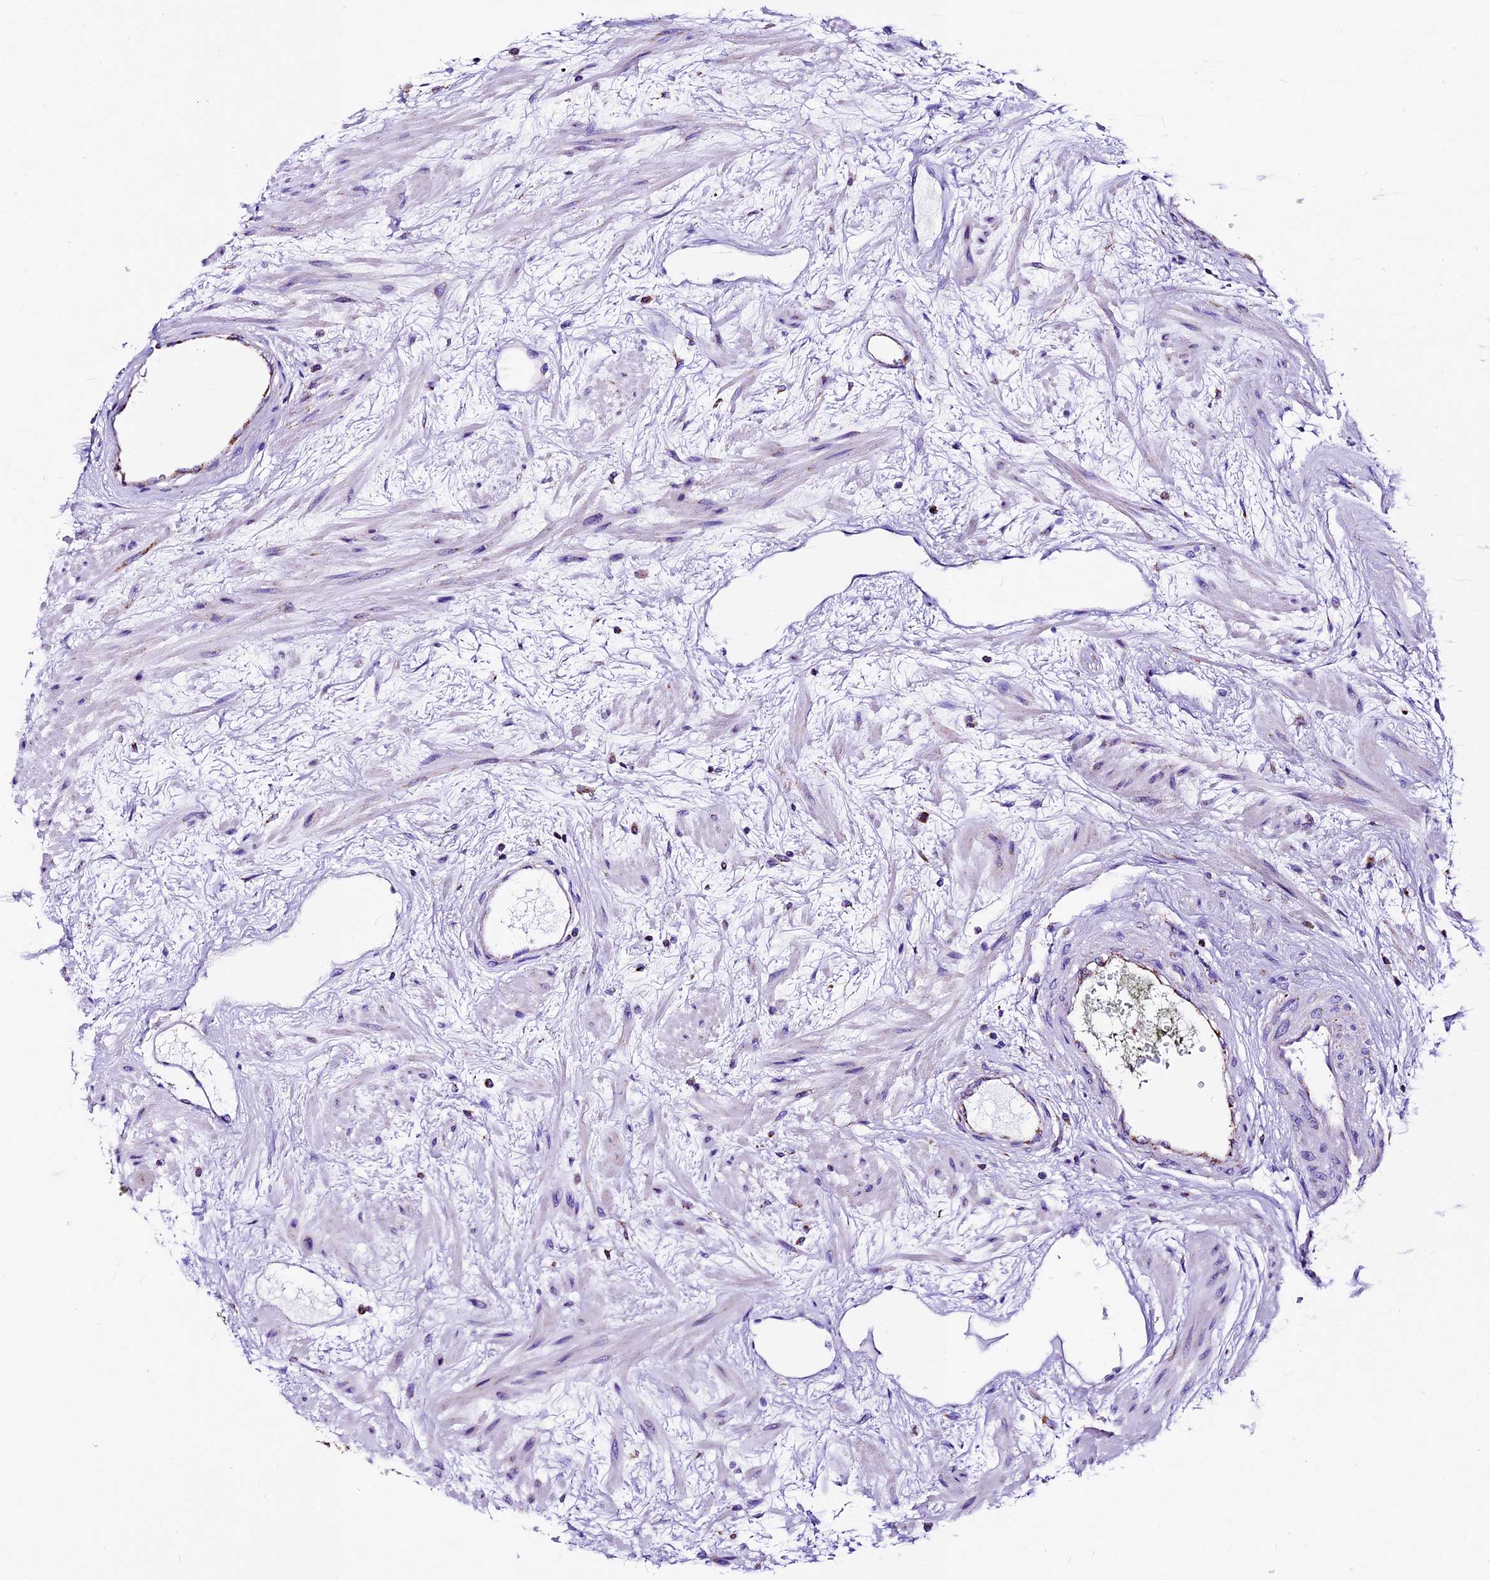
{"staining": {"intensity": "strong", "quantity": ">75%", "location": "cytoplasmic/membranous"}, "tissue": "prostate cancer", "cell_type": "Tumor cells", "image_type": "cancer", "snomed": [{"axis": "morphology", "description": "Adenocarcinoma, Low grade"}, {"axis": "topography", "description": "Prostate"}], "caption": "This histopathology image demonstrates prostate cancer (adenocarcinoma (low-grade)) stained with immunohistochemistry (IHC) to label a protein in brown. The cytoplasmic/membranous of tumor cells show strong positivity for the protein. Nuclei are counter-stained blue.", "gene": "DCAF5", "patient": {"sex": "male", "age": 60}}